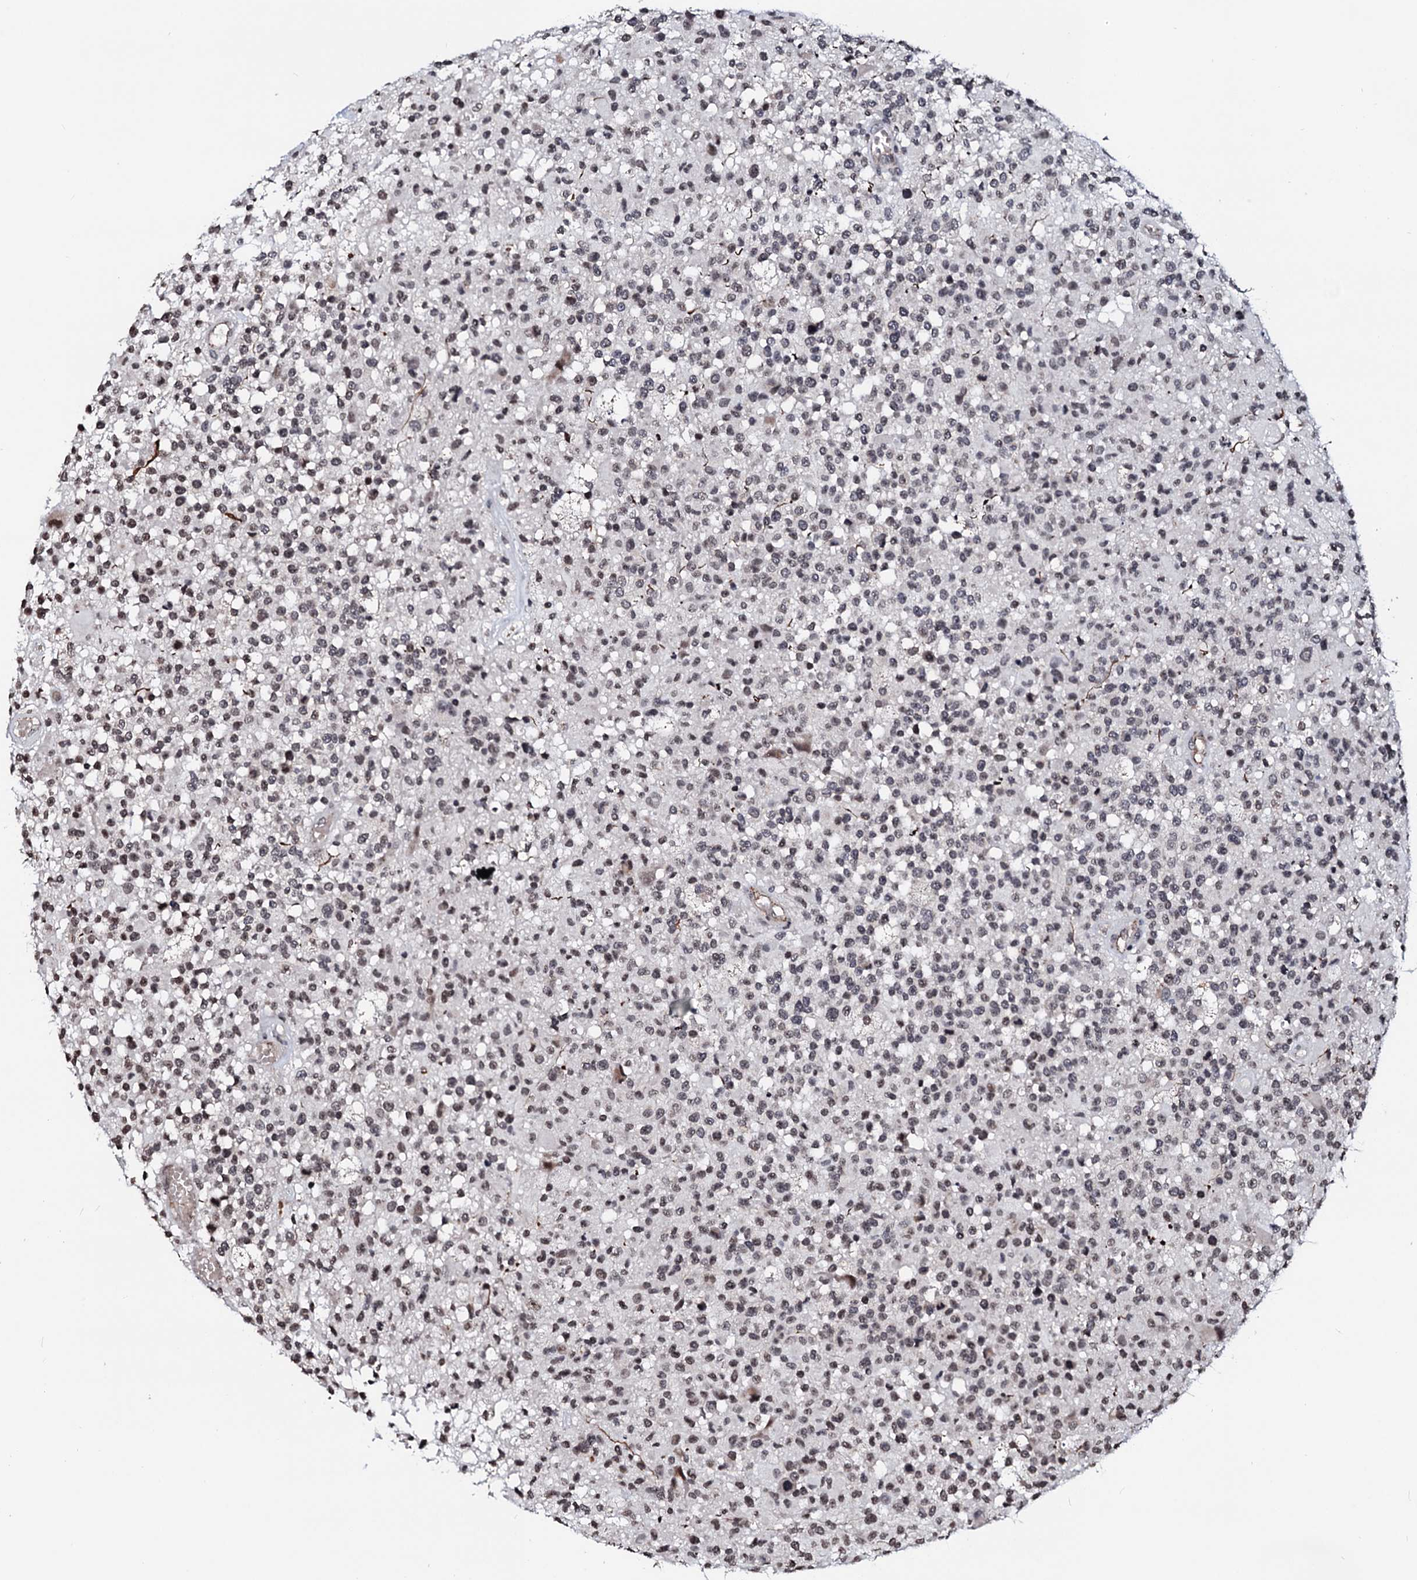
{"staining": {"intensity": "weak", "quantity": ">75%", "location": "nuclear"}, "tissue": "glioma", "cell_type": "Tumor cells", "image_type": "cancer", "snomed": [{"axis": "morphology", "description": "Glioma, malignant, High grade"}, {"axis": "morphology", "description": "Glioblastoma, NOS"}, {"axis": "topography", "description": "Brain"}], "caption": "IHC micrograph of neoplastic tissue: human malignant high-grade glioma stained using IHC reveals low levels of weak protein expression localized specifically in the nuclear of tumor cells, appearing as a nuclear brown color.", "gene": "LSM11", "patient": {"sex": "male", "age": 60}}